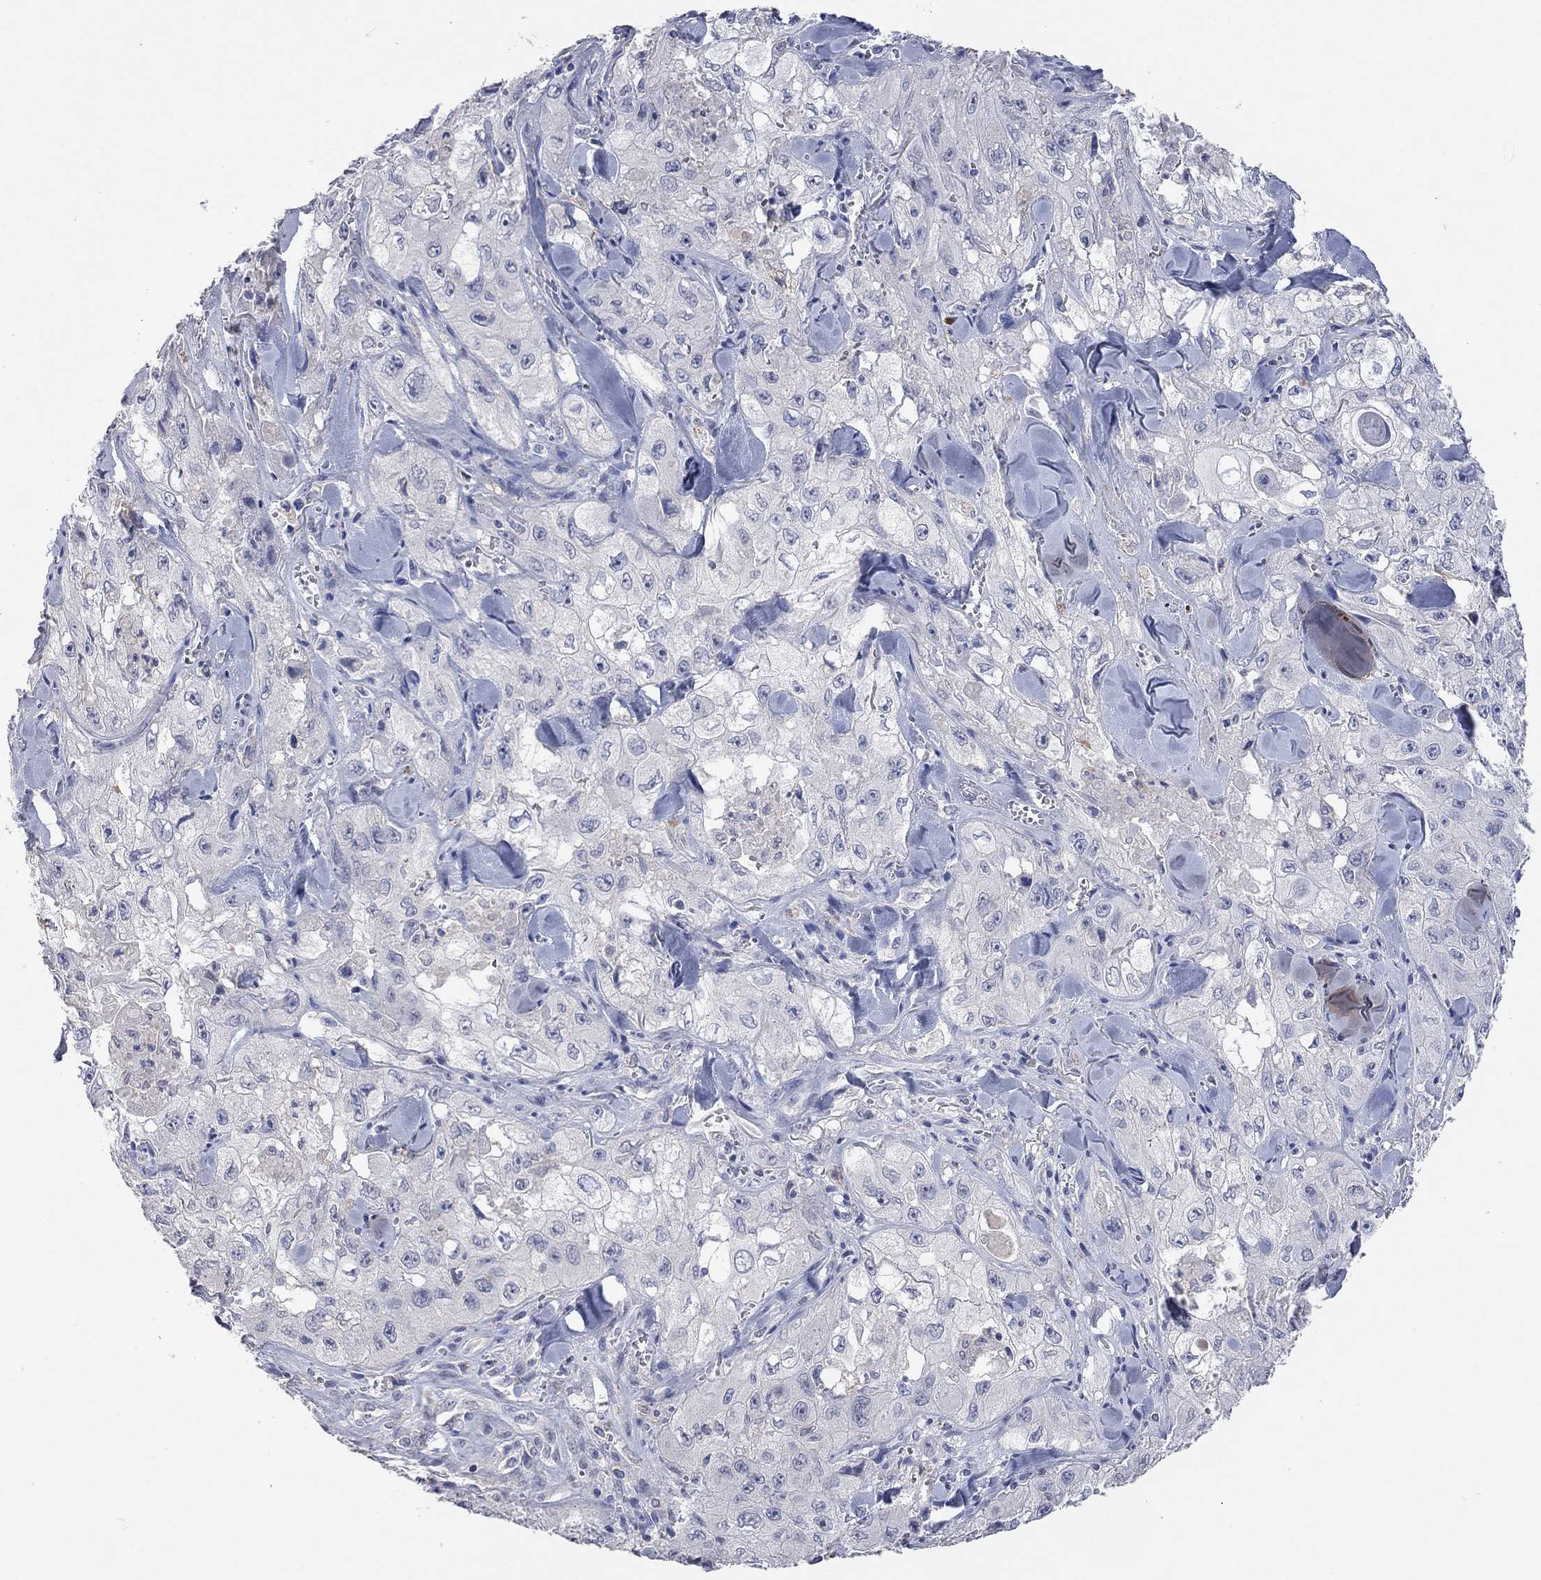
{"staining": {"intensity": "negative", "quantity": "none", "location": "none"}, "tissue": "skin cancer", "cell_type": "Tumor cells", "image_type": "cancer", "snomed": [{"axis": "morphology", "description": "Squamous cell carcinoma, NOS"}, {"axis": "topography", "description": "Skin"}, {"axis": "topography", "description": "Subcutis"}], "caption": "This is an IHC photomicrograph of human skin cancer (squamous cell carcinoma). There is no staining in tumor cells.", "gene": "MMP13", "patient": {"sex": "male", "age": 73}}